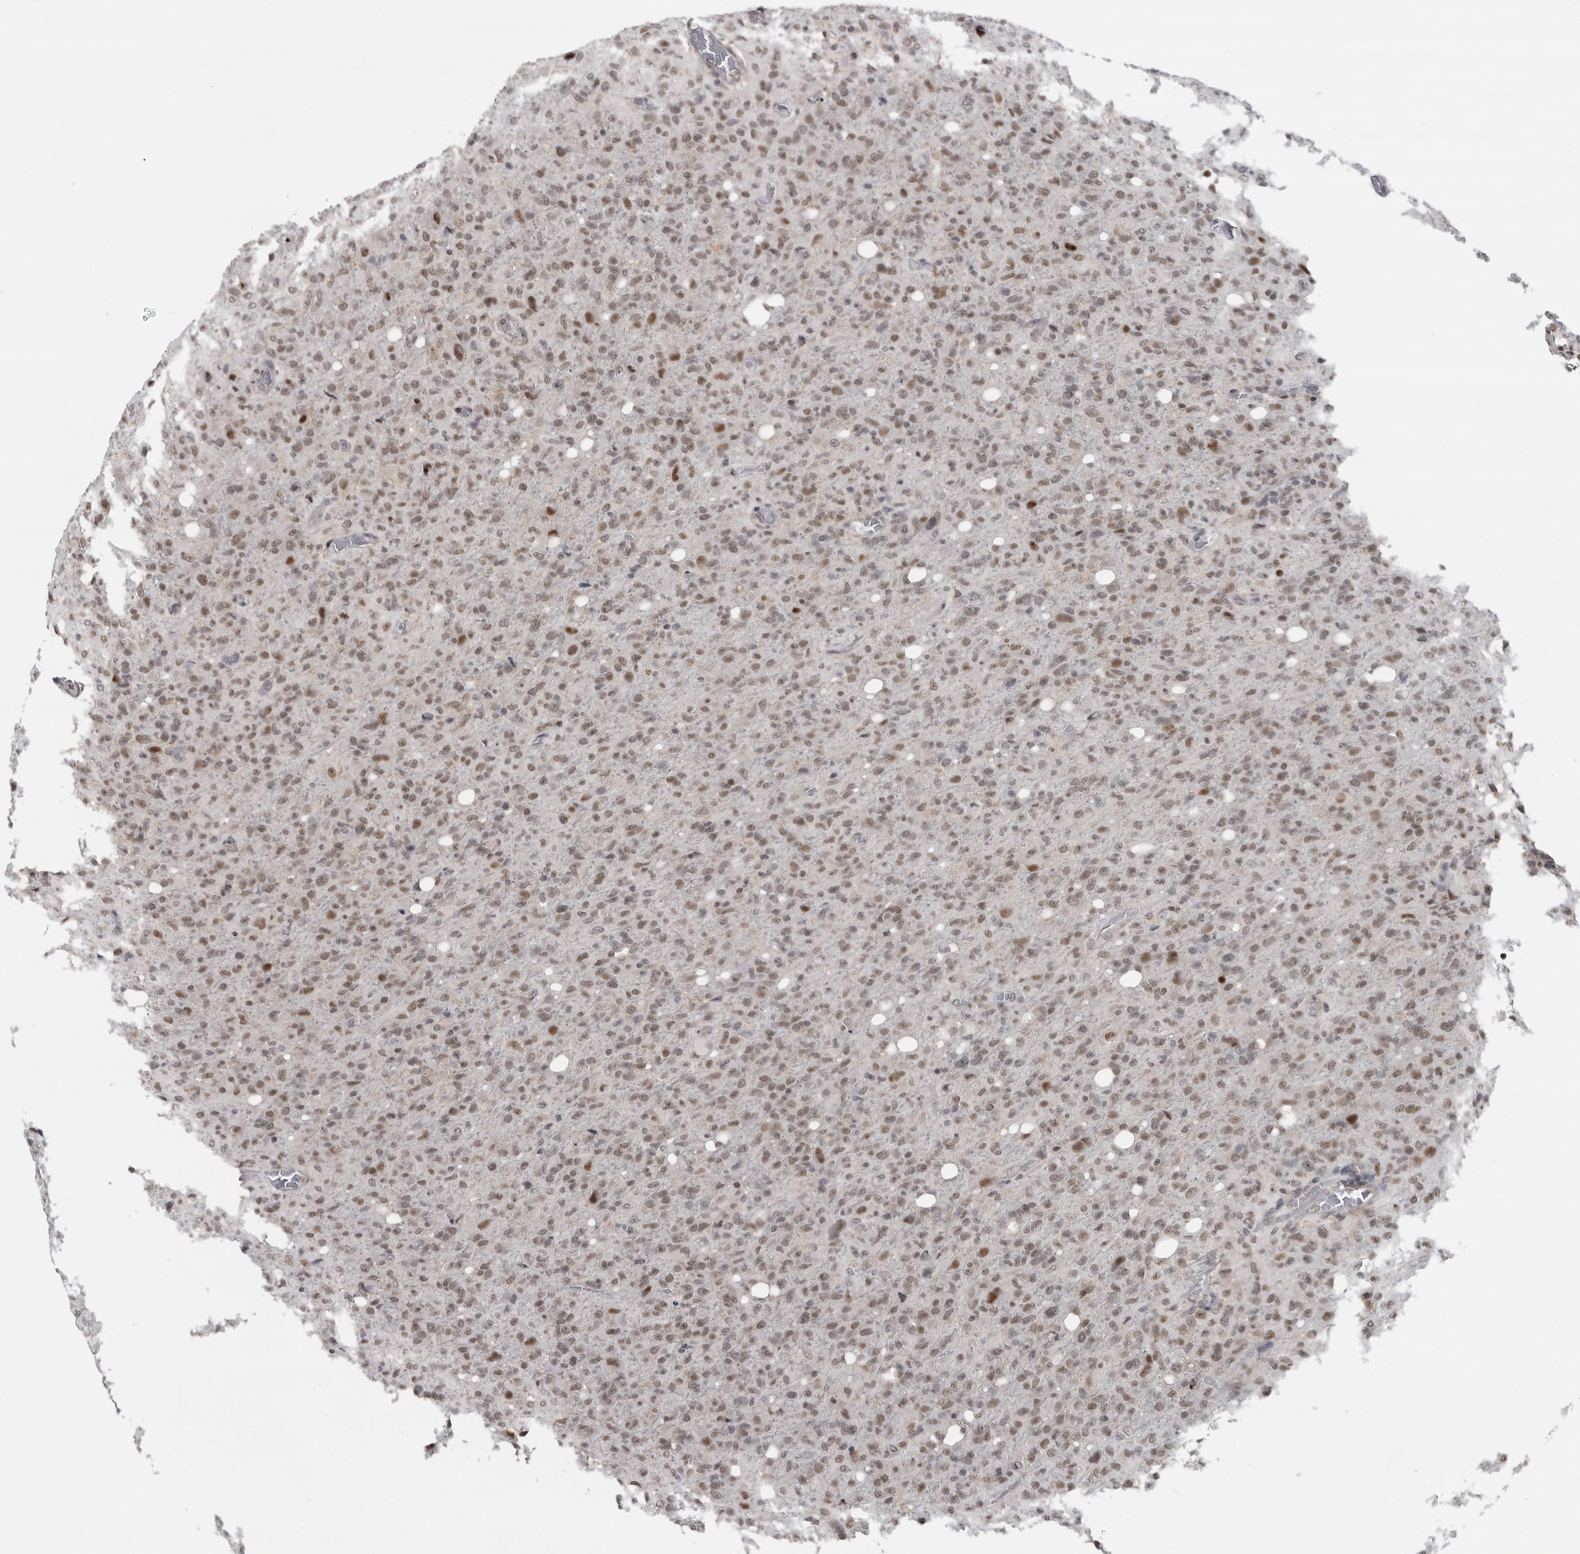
{"staining": {"intensity": "moderate", "quantity": ">75%", "location": "nuclear"}, "tissue": "glioma", "cell_type": "Tumor cells", "image_type": "cancer", "snomed": [{"axis": "morphology", "description": "Glioma, malignant, High grade"}, {"axis": "topography", "description": "Brain"}], "caption": "DAB (3,3'-diaminobenzidine) immunohistochemical staining of high-grade glioma (malignant) demonstrates moderate nuclear protein positivity in about >75% of tumor cells. (DAB IHC, brown staining for protein, blue staining for nuclei).", "gene": "C8orf58", "patient": {"sex": "female", "age": 57}}